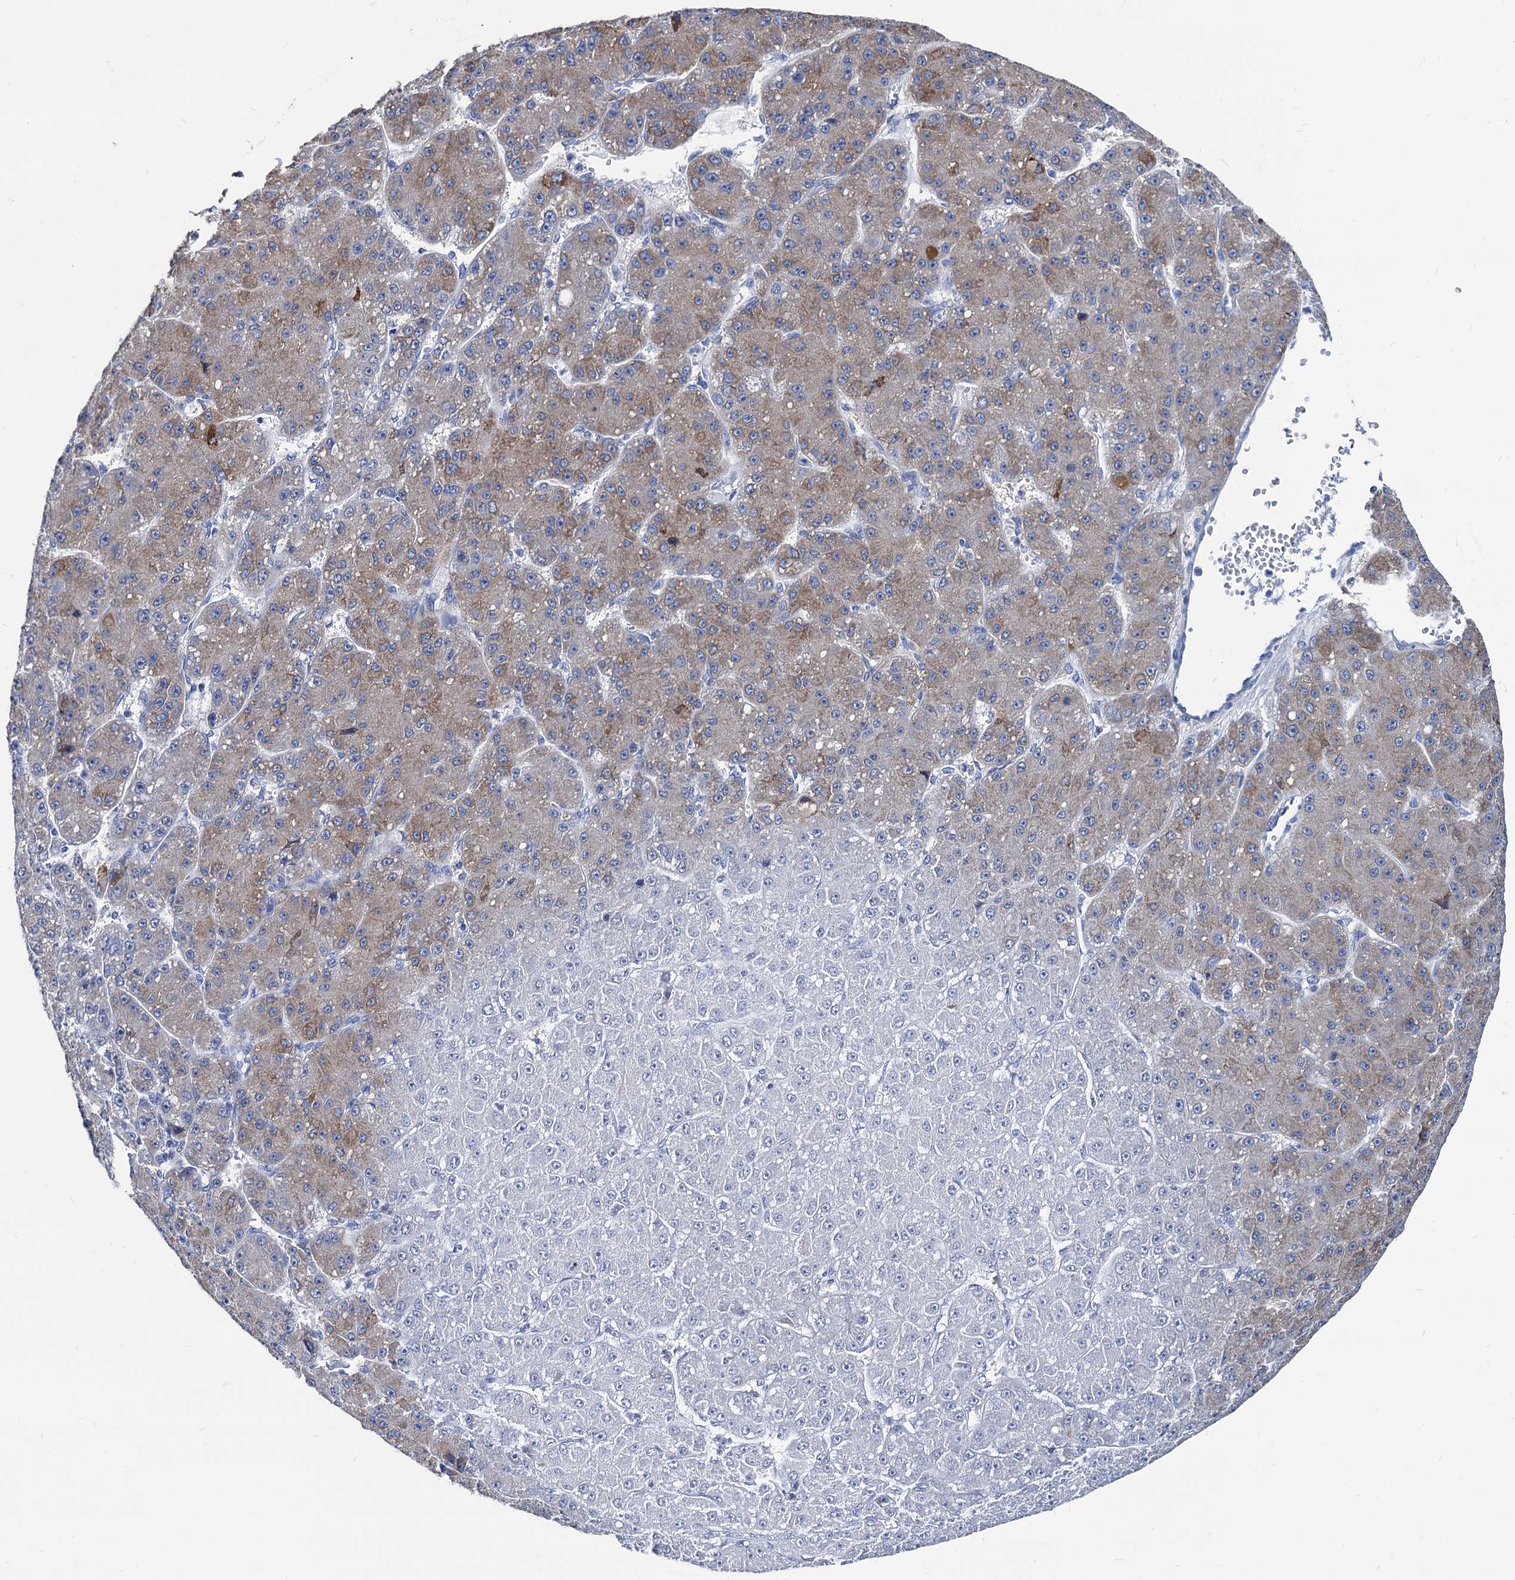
{"staining": {"intensity": "moderate", "quantity": "25%-75%", "location": "cytoplasmic/membranous"}, "tissue": "liver cancer", "cell_type": "Tumor cells", "image_type": "cancer", "snomed": [{"axis": "morphology", "description": "Carcinoma, Hepatocellular, NOS"}, {"axis": "topography", "description": "Liver"}], "caption": "Immunohistochemistry (IHC) photomicrograph of neoplastic tissue: liver hepatocellular carcinoma stained using IHC reveals medium levels of moderate protein expression localized specifically in the cytoplasmic/membranous of tumor cells, appearing as a cytoplasmic/membranous brown color.", "gene": "FOXR2", "patient": {"sex": "male", "age": 67}}